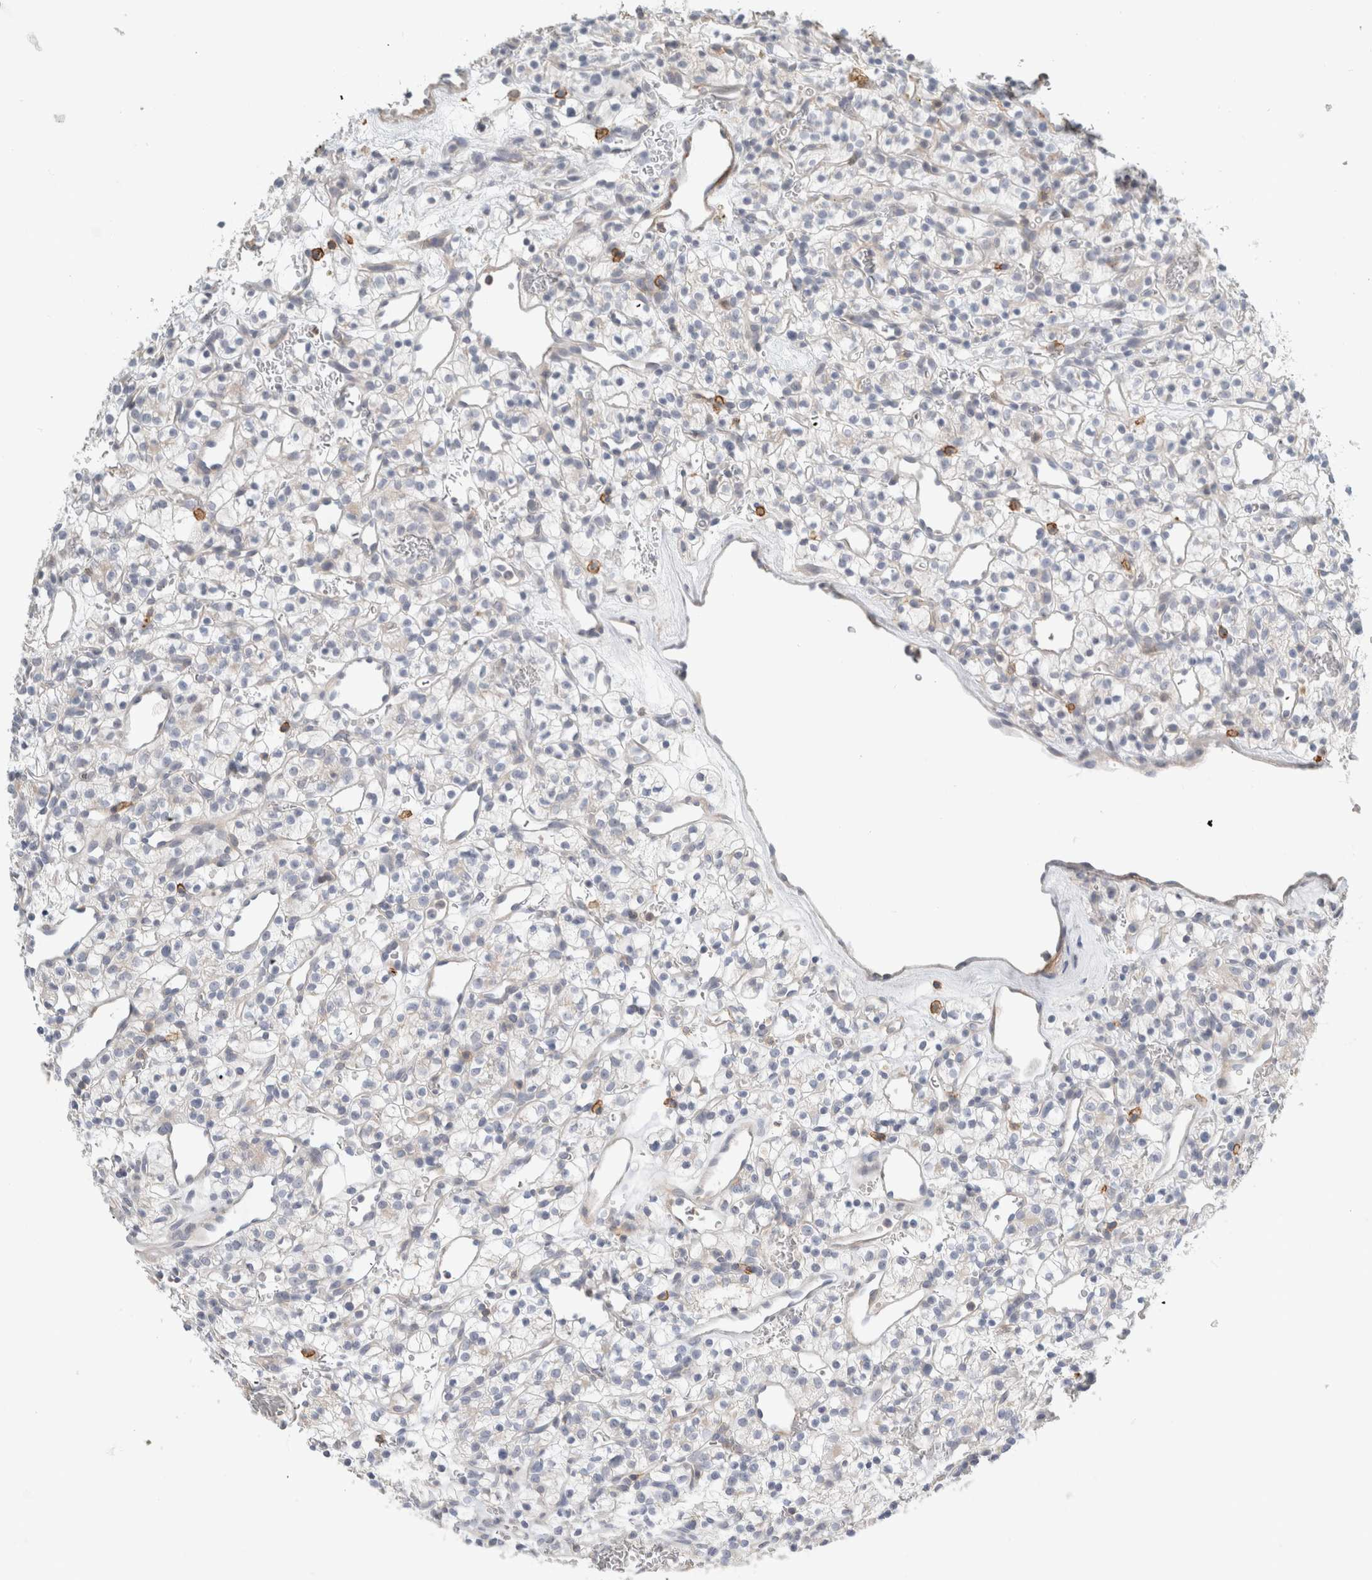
{"staining": {"intensity": "negative", "quantity": "none", "location": "none"}, "tissue": "renal cancer", "cell_type": "Tumor cells", "image_type": "cancer", "snomed": [{"axis": "morphology", "description": "Adenocarcinoma, NOS"}, {"axis": "topography", "description": "Kidney"}], "caption": "DAB immunohistochemical staining of renal adenocarcinoma reveals no significant expression in tumor cells. (DAB immunohistochemistry (IHC), high magnification).", "gene": "ERCC6L2", "patient": {"sex": "female", "age": 57}}